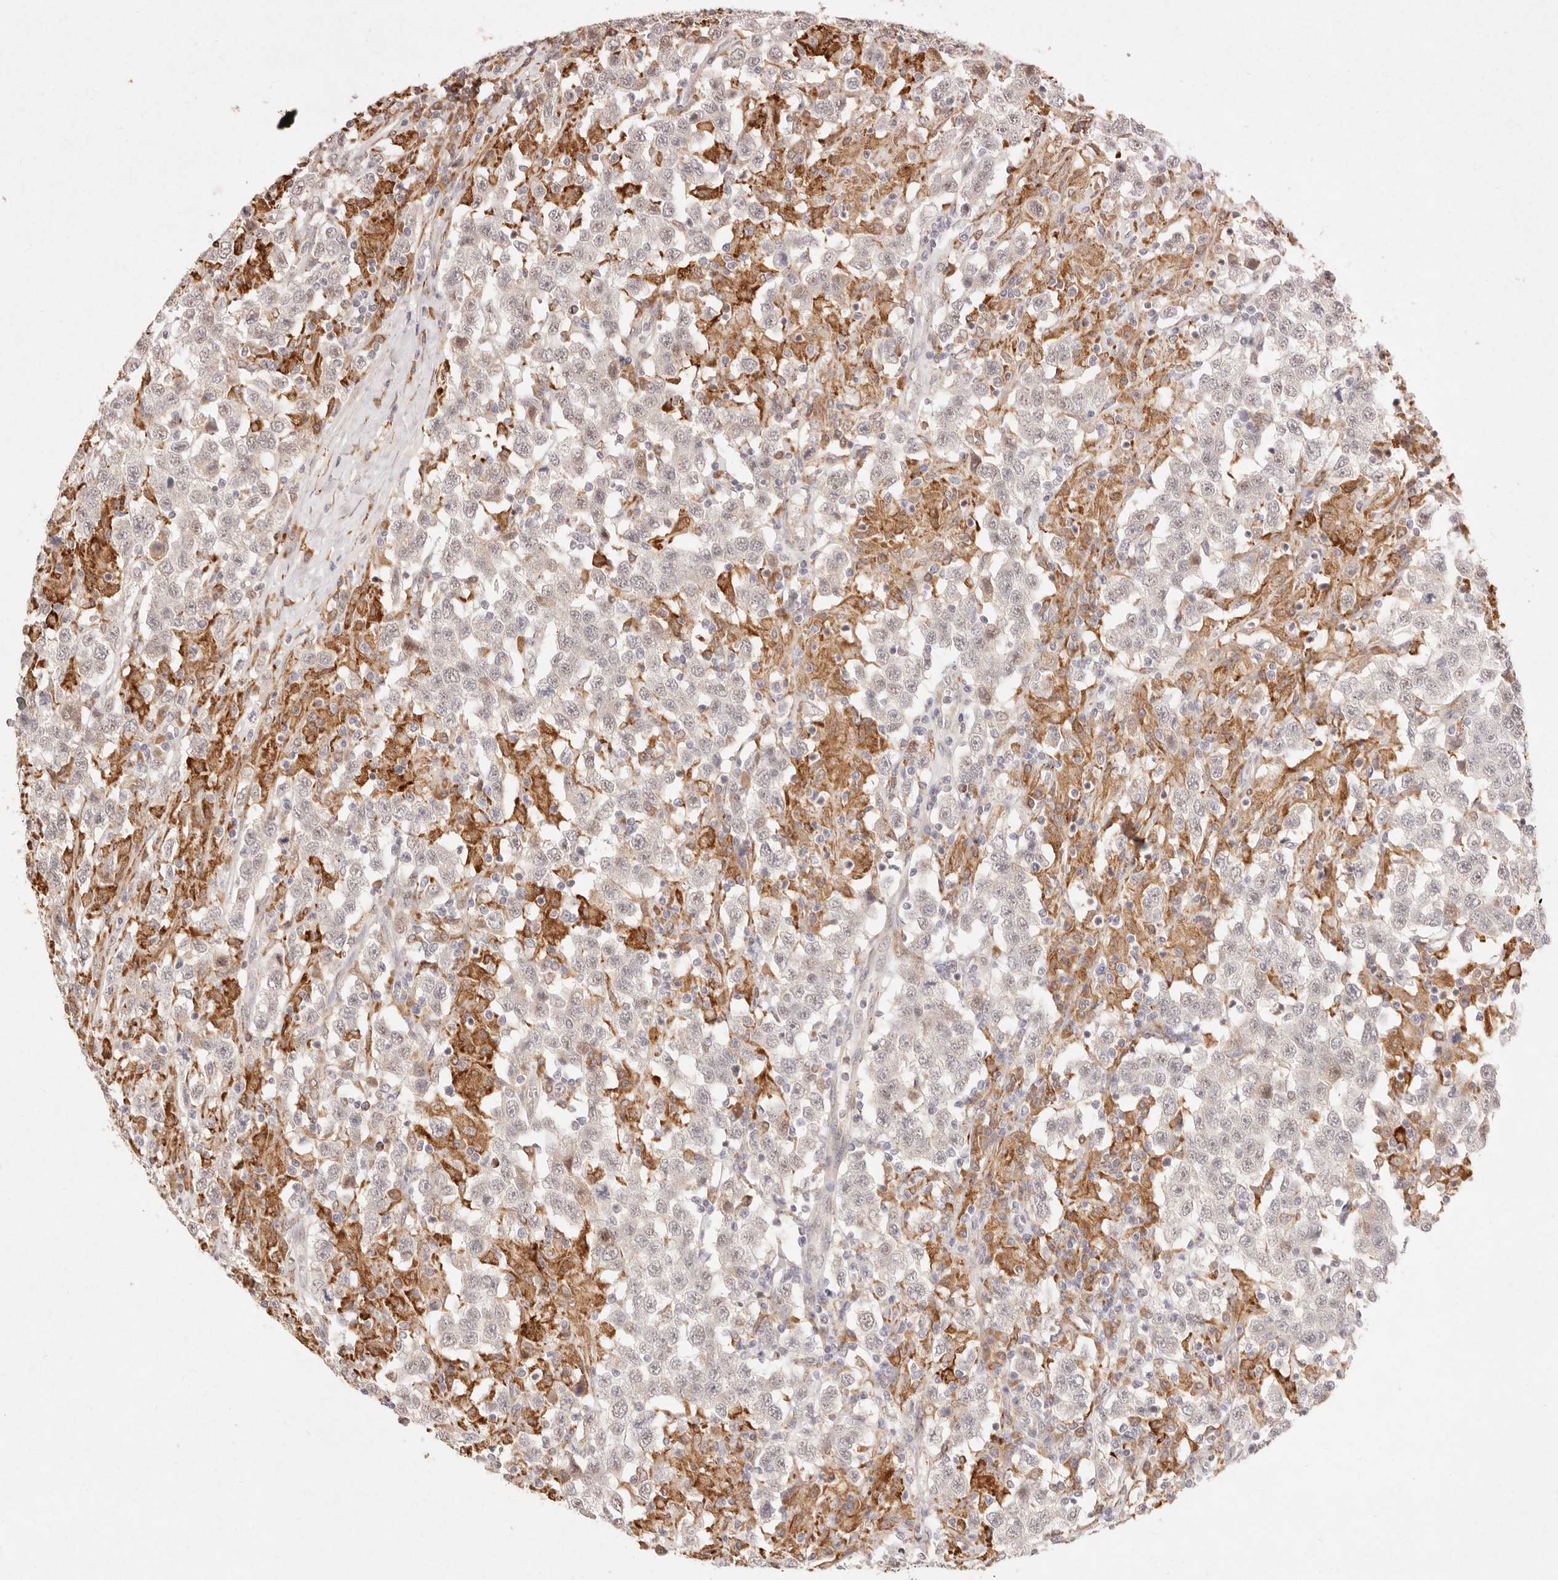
{"staining": {"intensity": "negative", "quantity": "none", "location": "none"}, "tissue": "testis cancer", "cell_type": "Tumor cells", "image_type": "cancer", "snomed": [{"axis": "morphology", "description": "Seminoma, NOS"}, {"axis": "topography", "description": "Testis"}], "caption": "The micrograph exhibits no staining of tumor cells in testis cancer. (DAB (3,3'-diaminobenzidine) immunohistochemistry (IHC), high magnification).", "gene": "C1orf127", "patient": {"sex": "male", "age": 41}}